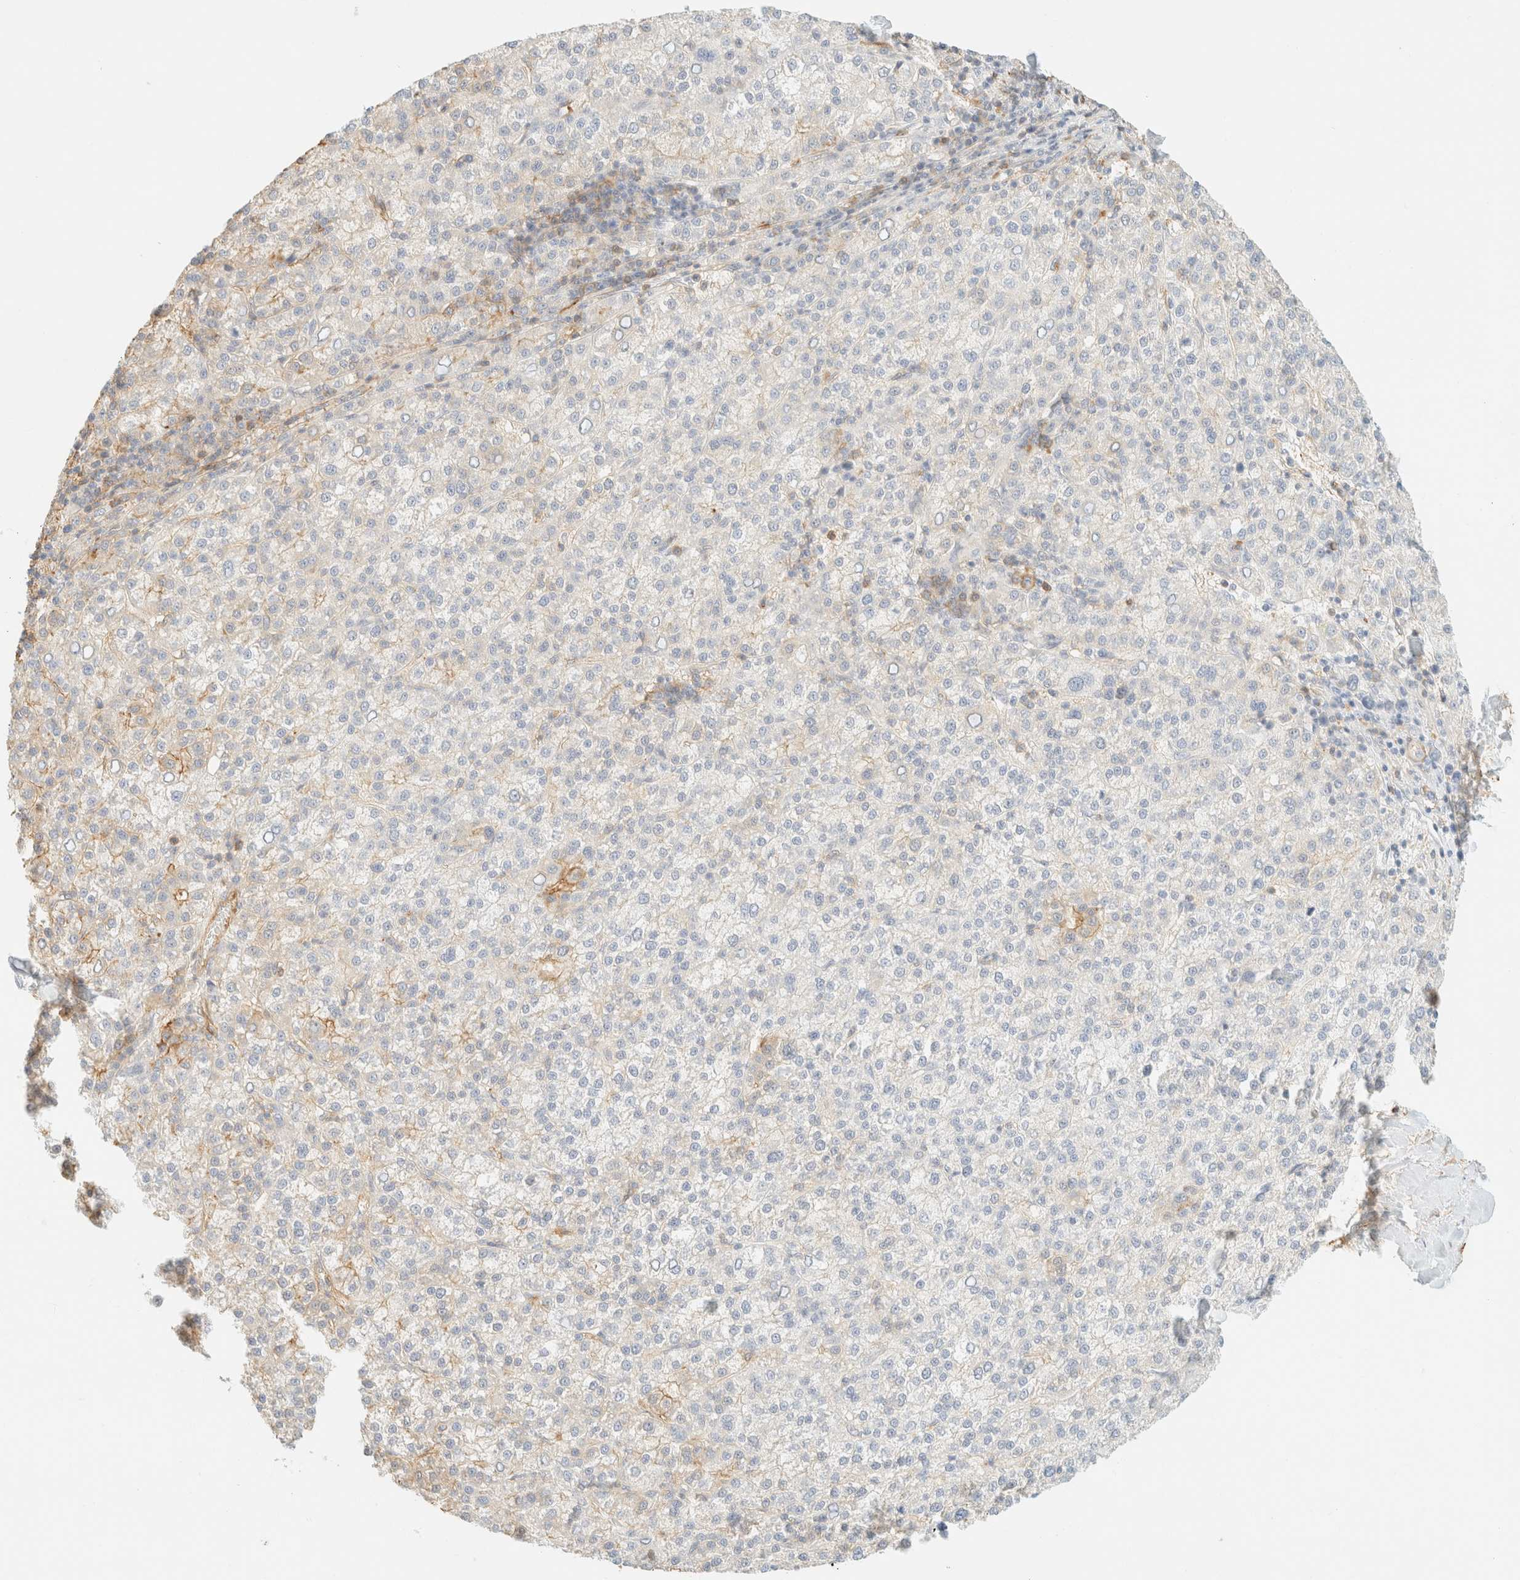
{"staining": {"intensity": "negative", "quantity": "none", "location": "none"}, "tissue": "liver cancer", "cell_type": "Tumor cells", "image_type": "cancer", "snomed": [{"axis": "morphology", "description": "Carcinoma, Hepatocellular, NOS"}, {"axis": "topography", "description": "Liver"}], "caption": "There is no significant expression in tumor cells of hepatocellular carcinoma (liver).", "gene": "OTOP2", "patient": {"sex": "female", "age": 58}}